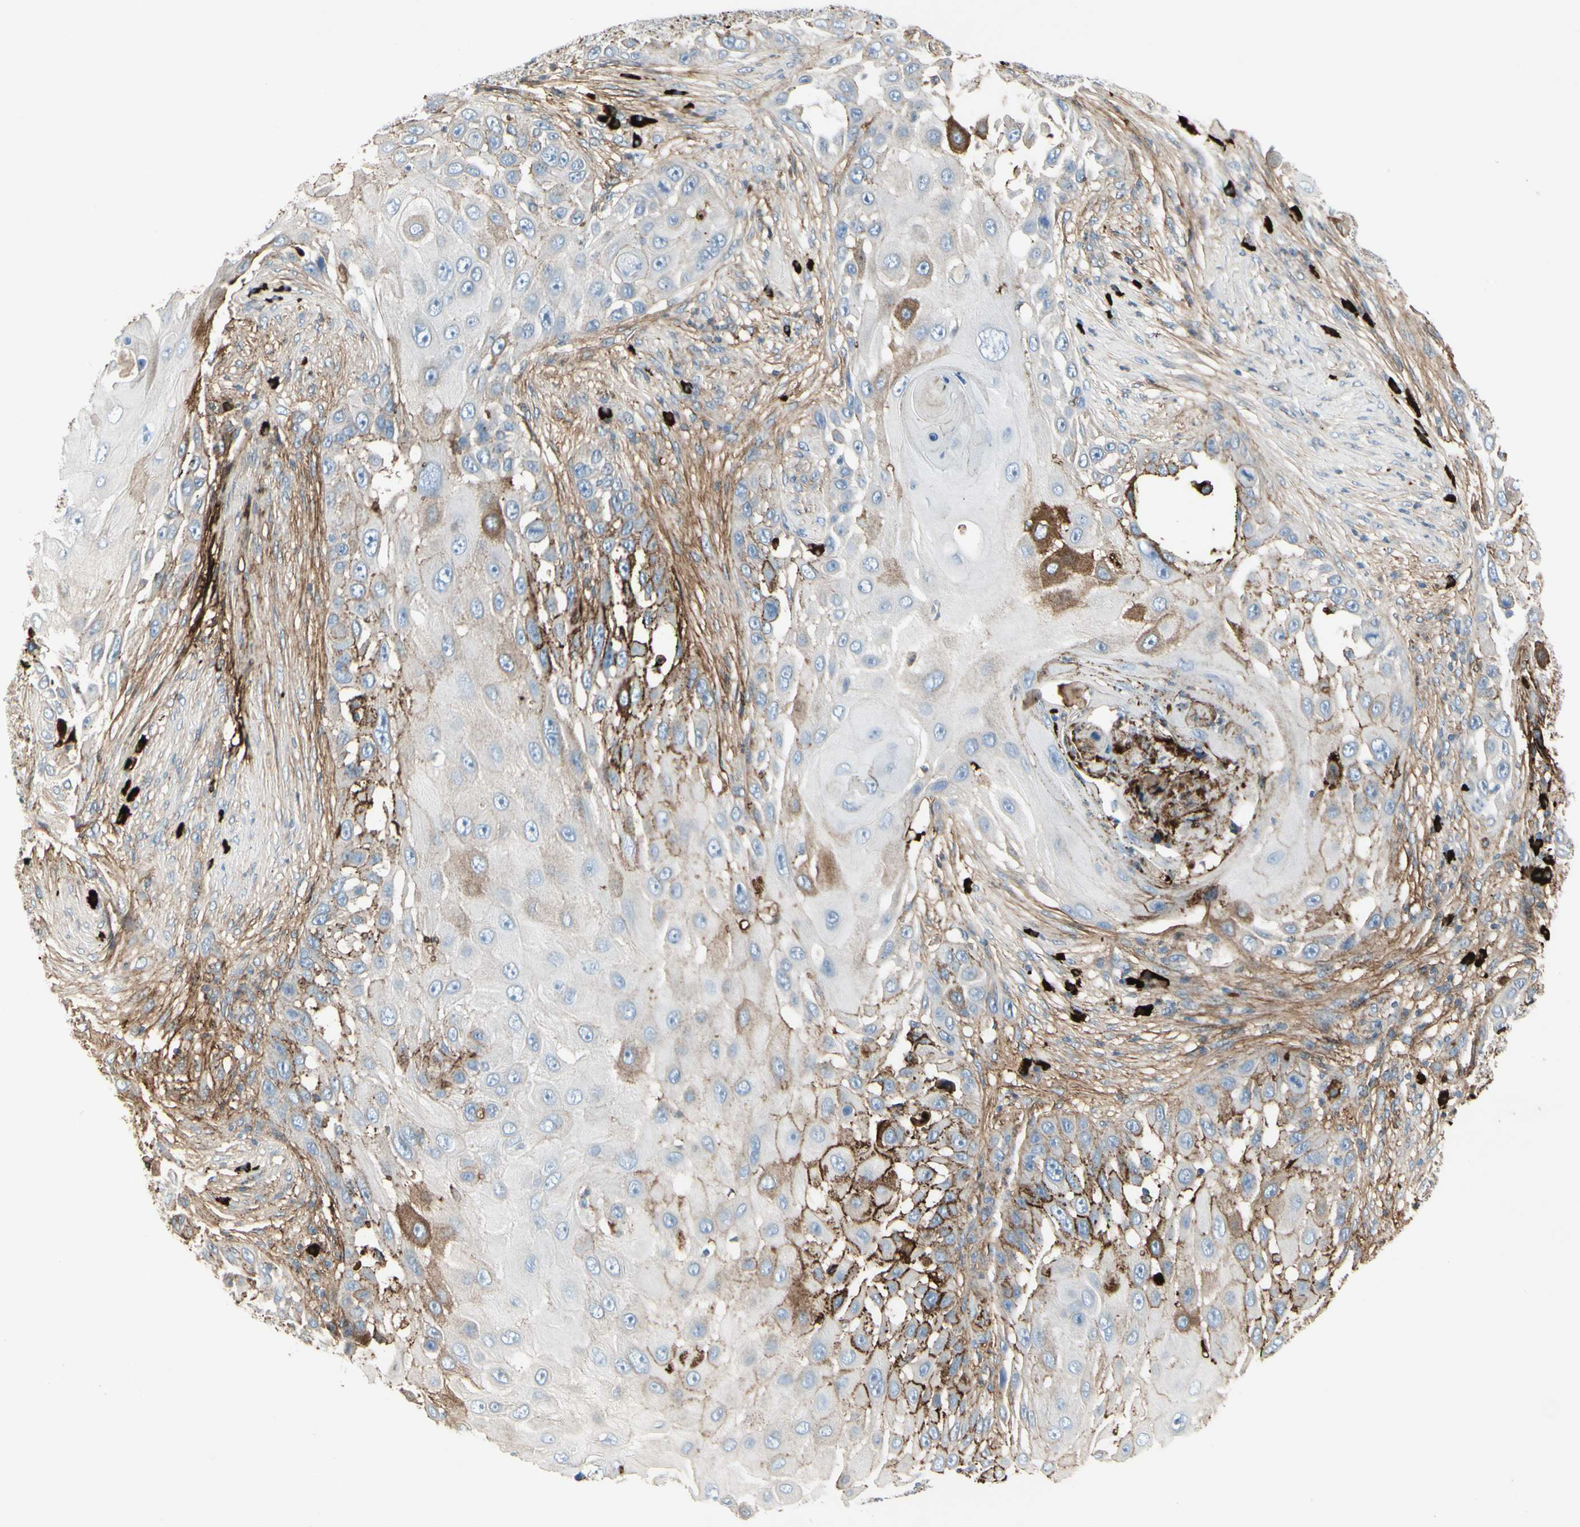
{"staining": {"intensity": "moderate", "quantity": "<25%", "location": "cytoplasmic/membranous"}, "tissue": "skin cancer", "cell_type": "Tumor cells", "image_type": "cancer", "snomed": [{"axis": "morphology", "description": "Squamous cell carcinoma, NOS"}, {"axis": "topography", "description": "Skin"}], "caption": "Skin cancer (squamous cell carcinoma) stained for a protein (brown) reveals moderate cytoplasmic/membranous positive staining in about <25% of tumor cells.", "gene": "IGHG1", "patient": {"sex": "female", "age": 44}}